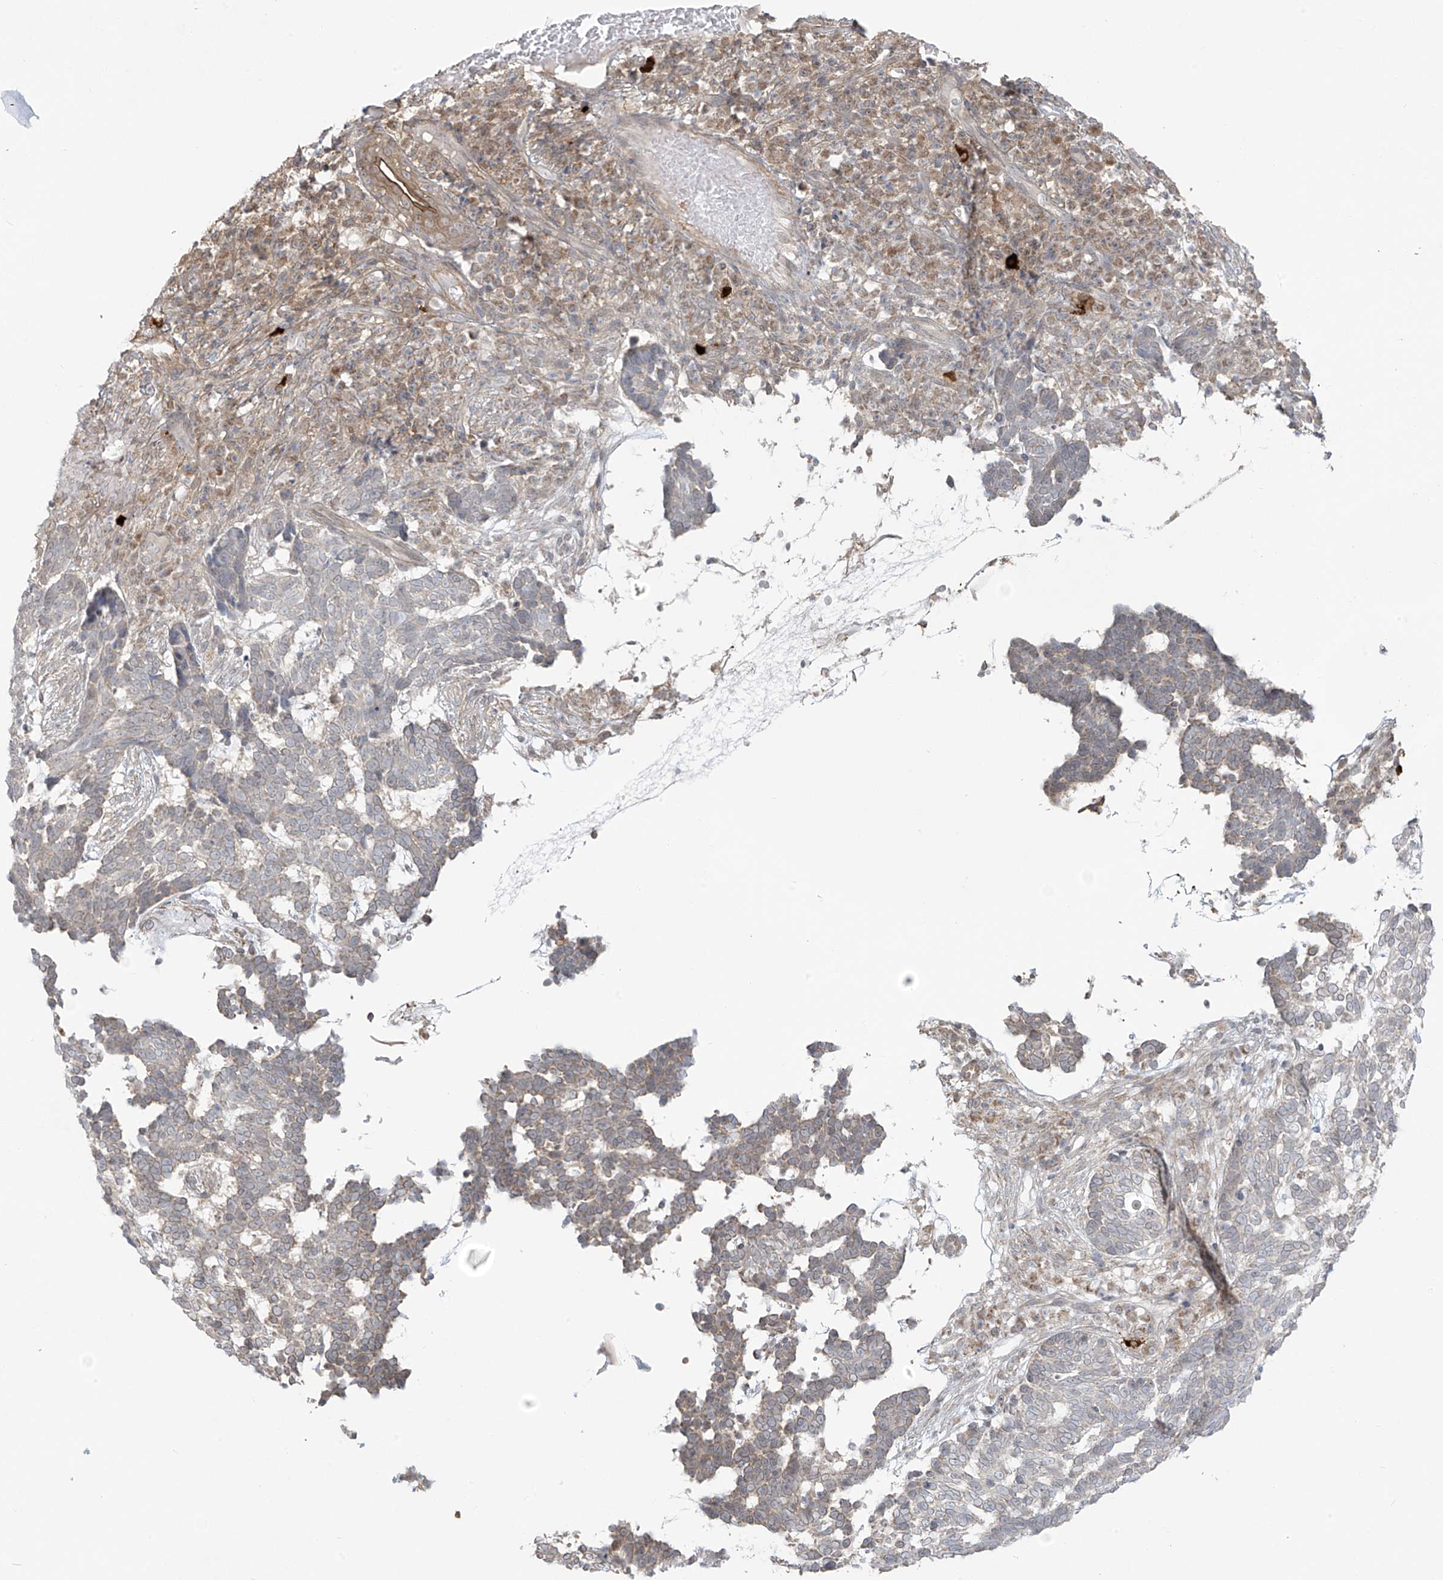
{"staining": {"intensity": "negative", "quantity": "none", "location": "none"}, "tissue": "skin cancer", "cell_type": "Tumor cells", "image_type": "cancer", "snomed": [{"axis": "morphology", "description": "Basal cell carcinoma"}, {"axis": "topography", "description": "Skin"}], "caption": "Basal cell carcinoma (skin) was stained to show a protein in brown. There is no significant positivity in tumor cells. (Stains: DAB (3,3'-diaminobenzidine) IHC with hematoxylin counter stain, Microscopy: brightfield microscopy at high magnification).", "gene": "HDDC2", "patient": {"sex": "male", "age": 85}}